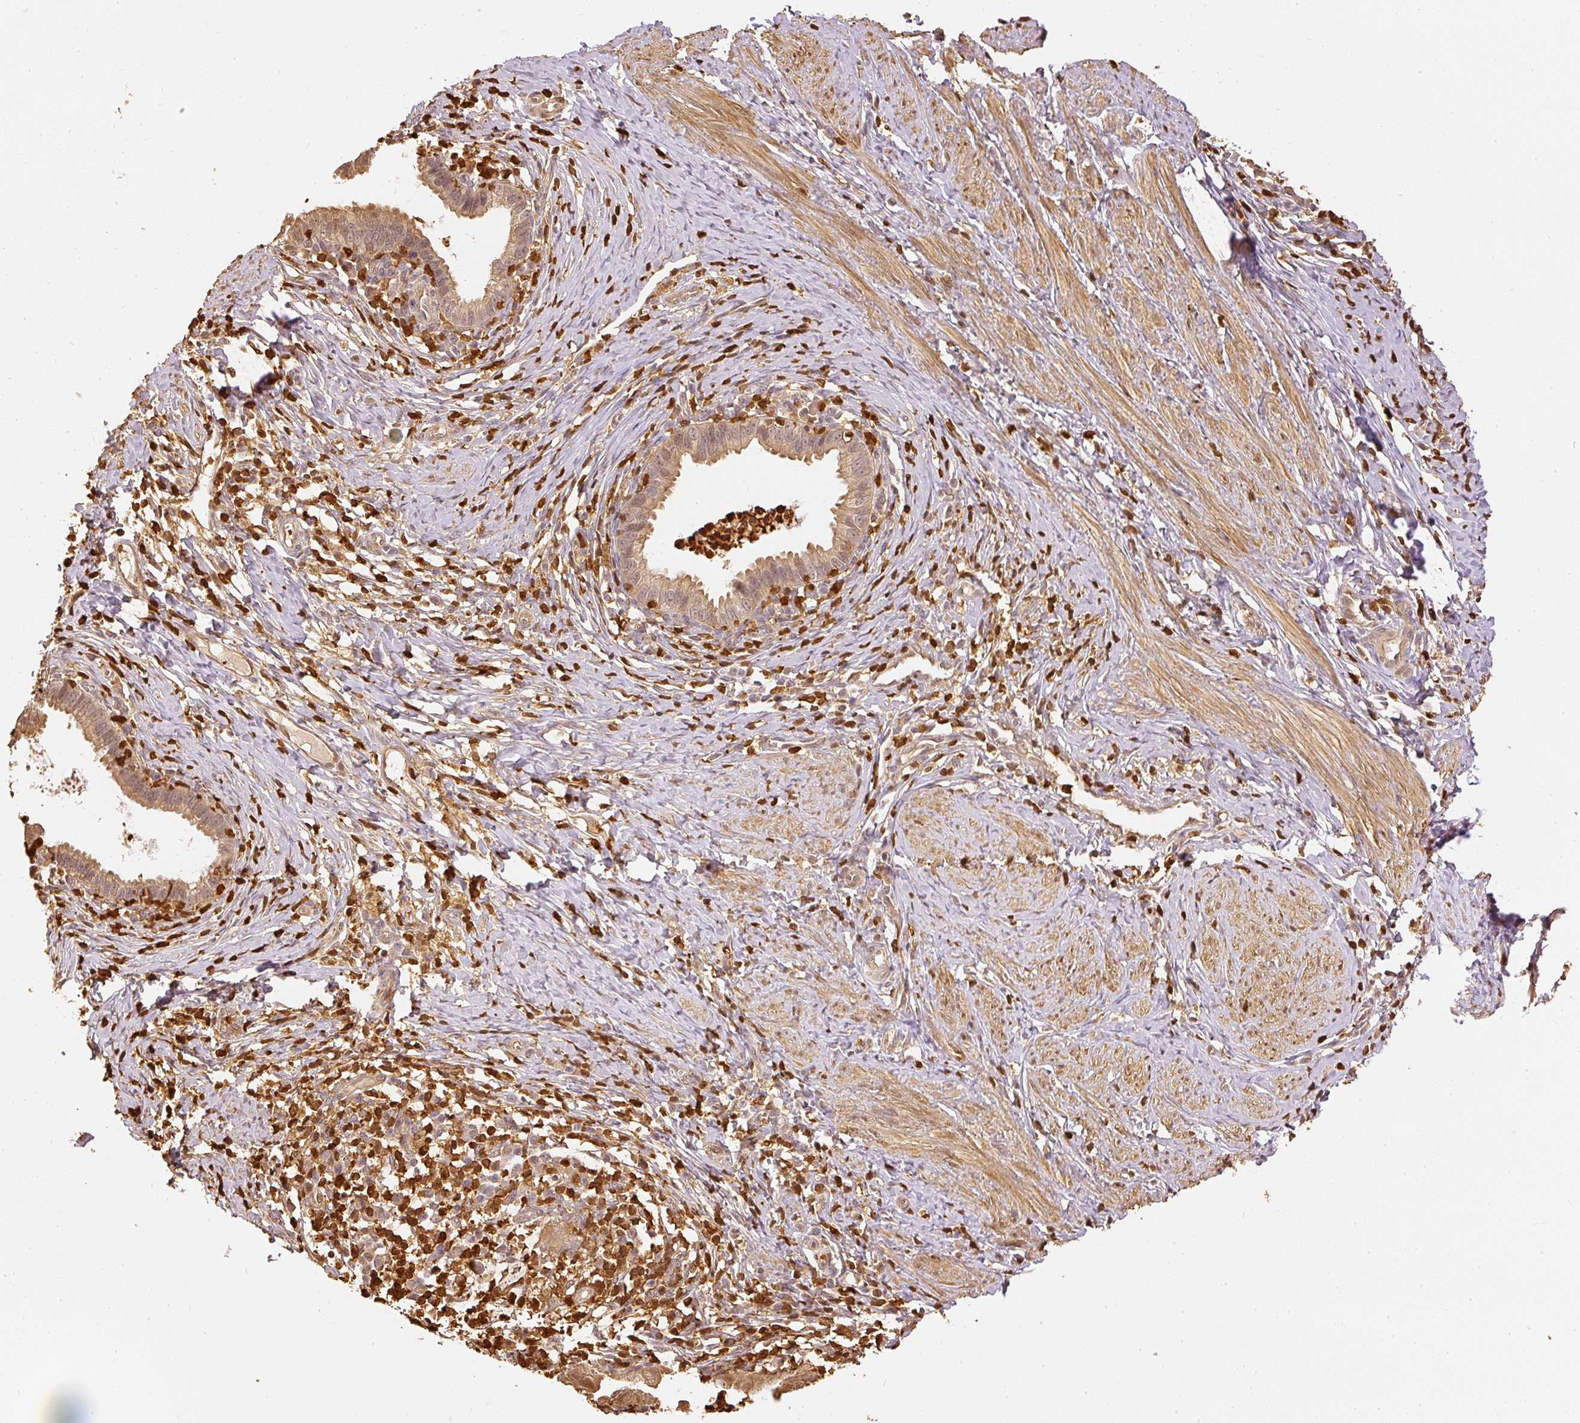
{"staining": {"intensity": "moderate", "quantity": "25%-75%", "location": "cytoplasmic/membranous"}, "tissue": "cervical cancer", "cell_type": "Tumor cells", "image_type": "cancer", "snomed": [{"axis": "morphology", "description": "Adenocarcinoma, NOS"}, {"axis": "topography", "description": "Cervix"}], "caption": "Protein analysis of cervical cancer (adenocarcinoma) tissue displays moderate cytoplasmic/membranous positivity in approximately 25%-75% of tumor cells. (Brightfield microscopy of DAB IHC at high magnification).", "gene": "PFN1", "patient": {"sex": "female", "age": 36}}